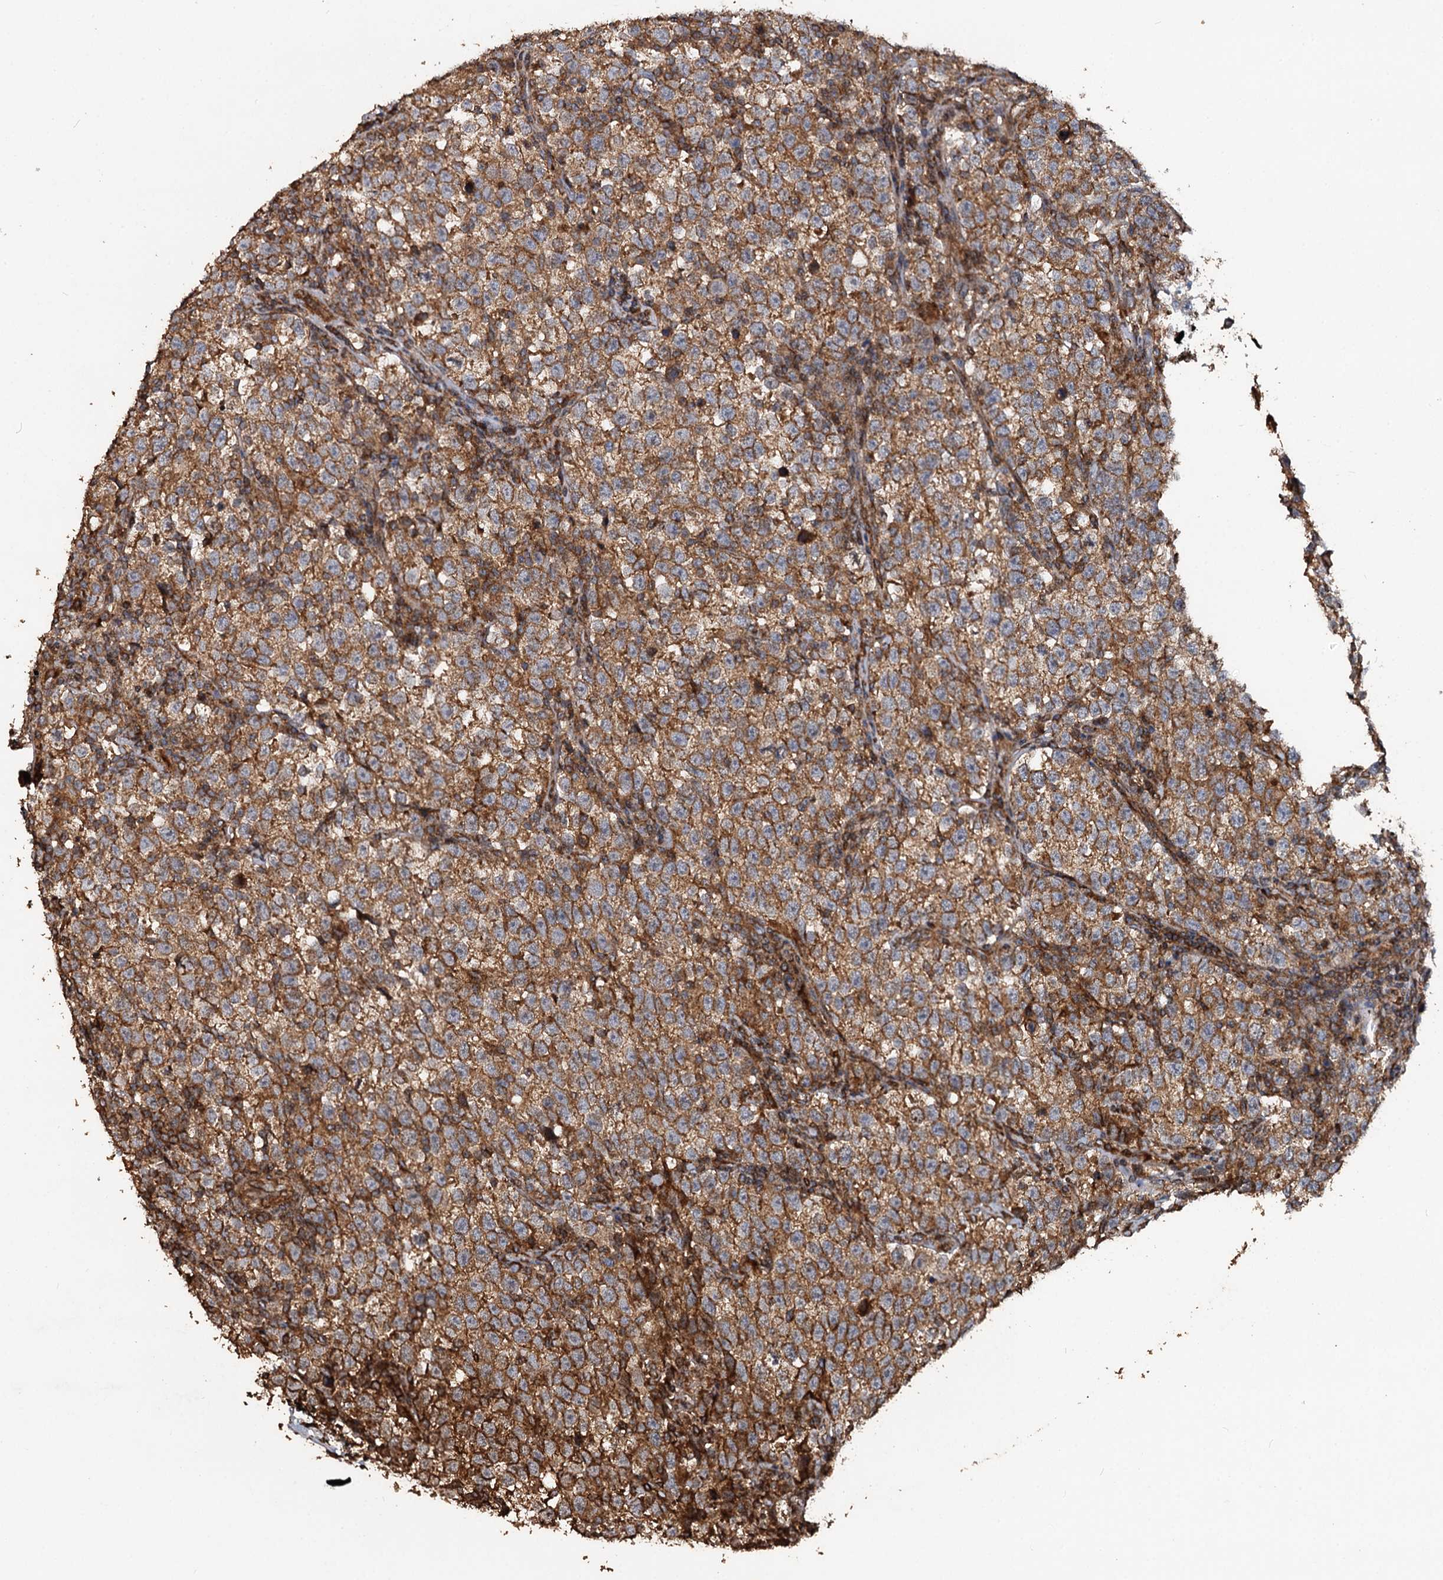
{"staining": {"intensity": "moderate", "quantity": ">75%", "location": "cytoplasmic/membranous"}, "tissue": "testis cancer", "cell_type": "Tumor cells", "image_type": "cancer", "snomed": [{"axis": "morphology", "description": "Normal tissue, NOS"}, {"axis": "morphology", "description": "Seminoma, NOS"}, {"axis": "topography", "description": "Testis"}], "caption": "Protein staining by IHC shows moderate cytoplasmic/membranous staining in approximately >75% of tumor cells in testis cancer.", "gene": "NOTCH2NLA", "patient": {"sex": "male", "age": 43}}